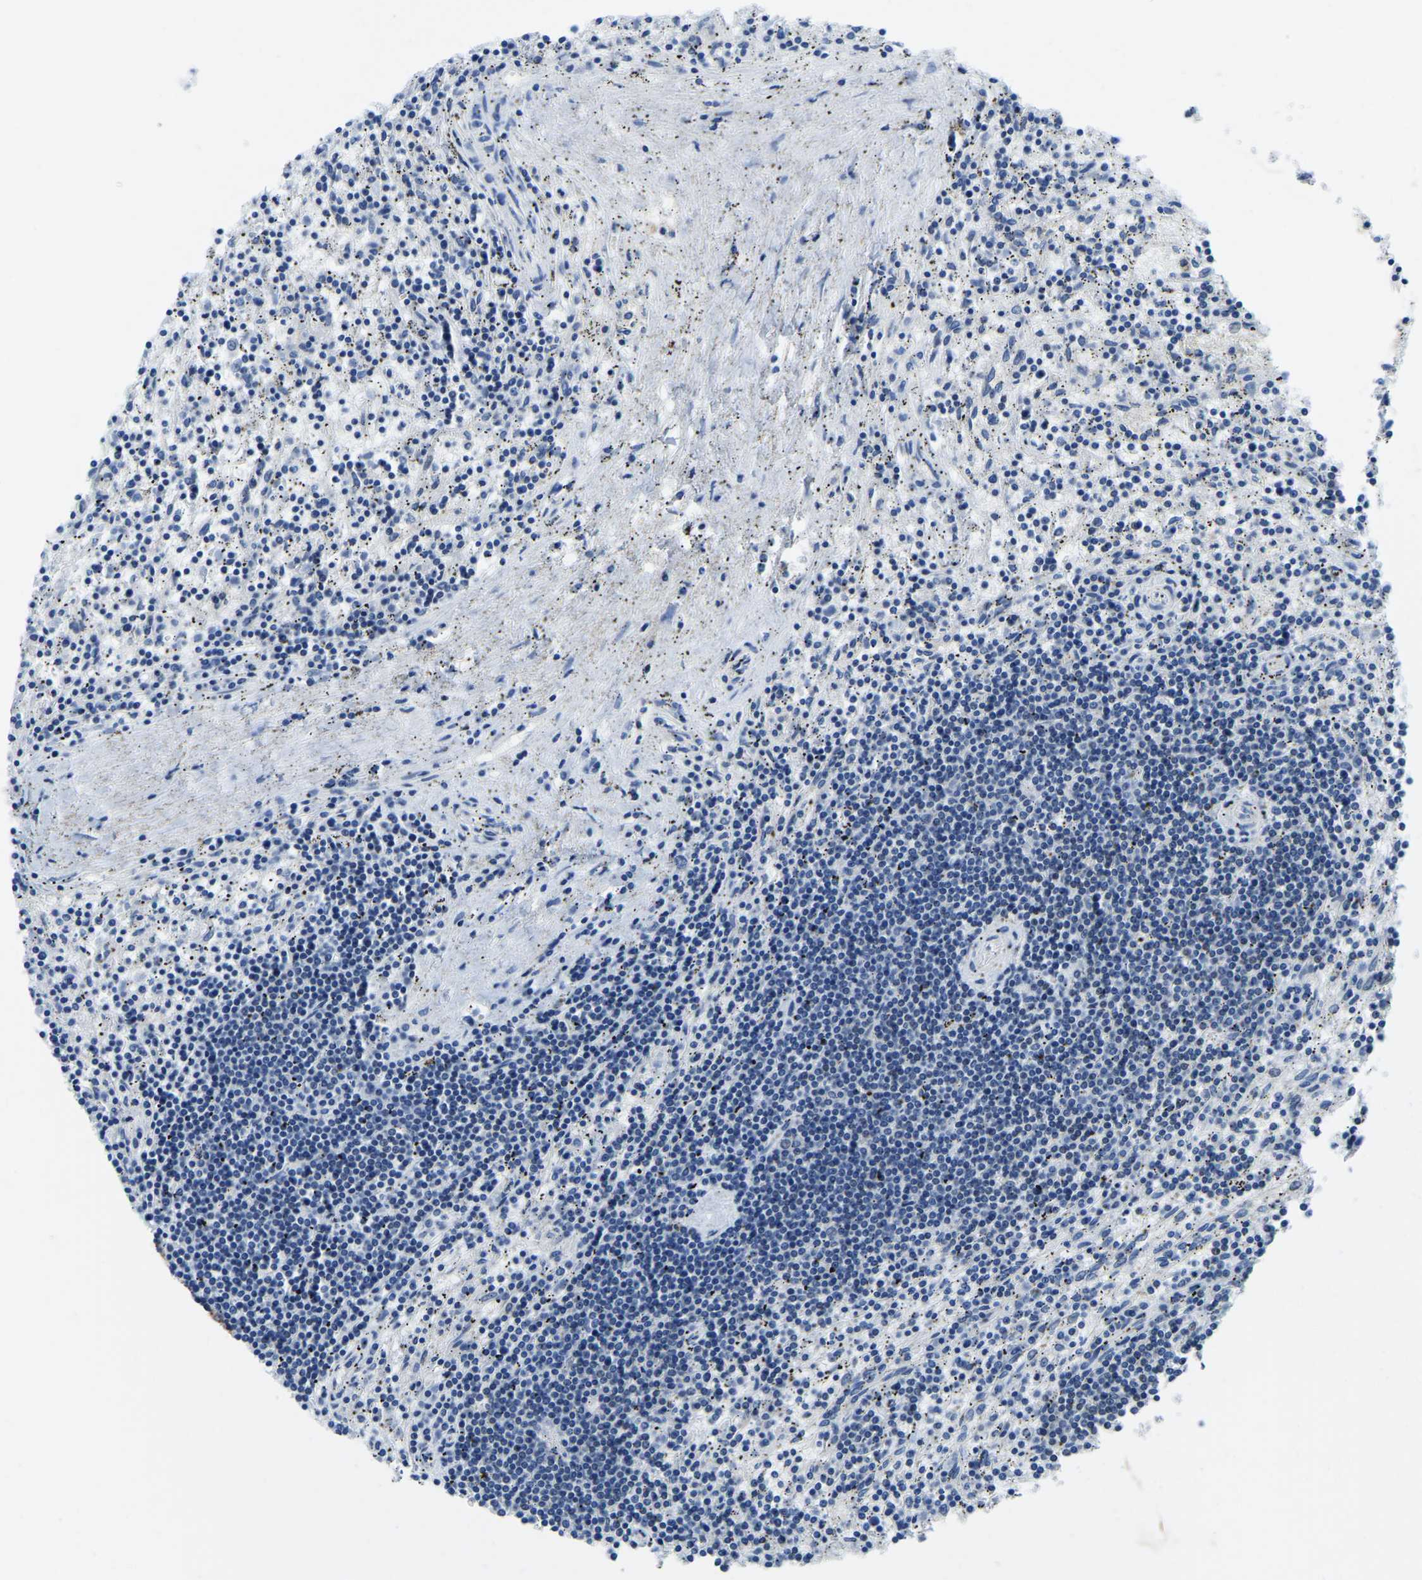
{"staining": {"intensity": "weak", "quantity": "<25%", "location": "nuclear"}, "tissue": "lymphoma", "cell_type": "Tumor cells", "image_type": "cancer", "snomed": [{"axis": "morphology", "description": "Malignant lymphoma, non-Hodgkin's type, Low grade"}, {"axis": "topography", "description": "Spleen"}], "caption": "The photomicrograph shows no staining of tumor cells in low-grade malignant lymphoma, non-Hodgkin's type.", "gene": "BNIP3L", "patient": {"sex": "male", "age": 76}}